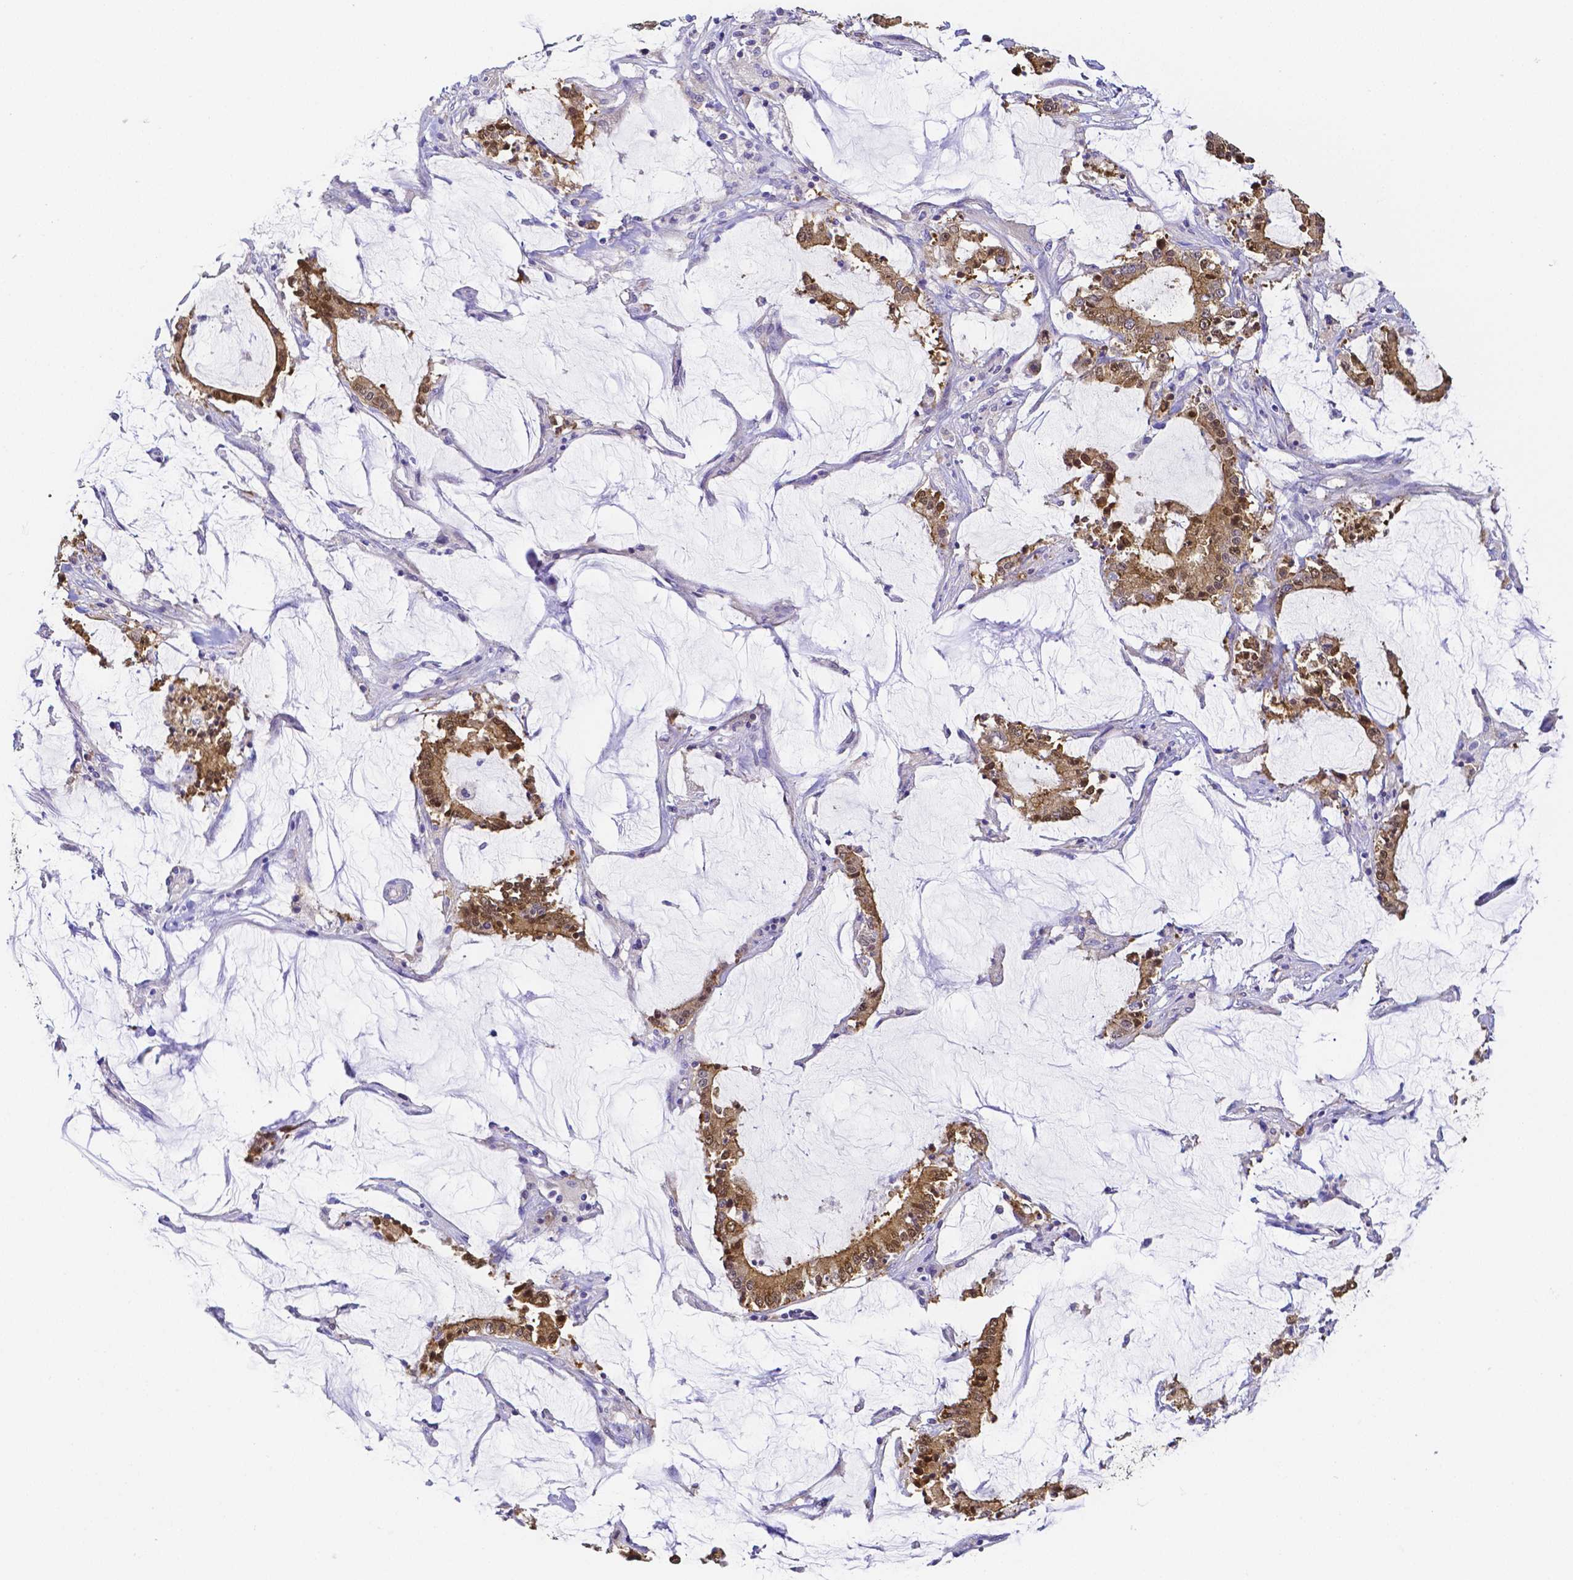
{"staining": {"intensity": "moderate", "quantity": ">75%", "location": "cytoplasmic/membranous"}, "tissue": "stomach cancer", "cell_type": "Tumor cells", "image_type": "cancer", "snomed": [{"axis": "morphology", "description": "Adenocarcinoma, NOS"}, {"axis": "topography", "description": "Stomach, upper"}], "caption": "IHC staining of stomach adenocarcinoma, which exhibits medium levels of moderate cytoplasmic/membranous staining in approximately >75% of tumor cells indicating moderate cytoplasmic/membranous protein expression. The staining was performed using DAB (3,3'-diaminobenzidine) (brown) for protein detection and nuclei were counterstained in hematoxylin (blue).", "gene": "PKP3", "patient": {"sex": "male", "age": 68}}